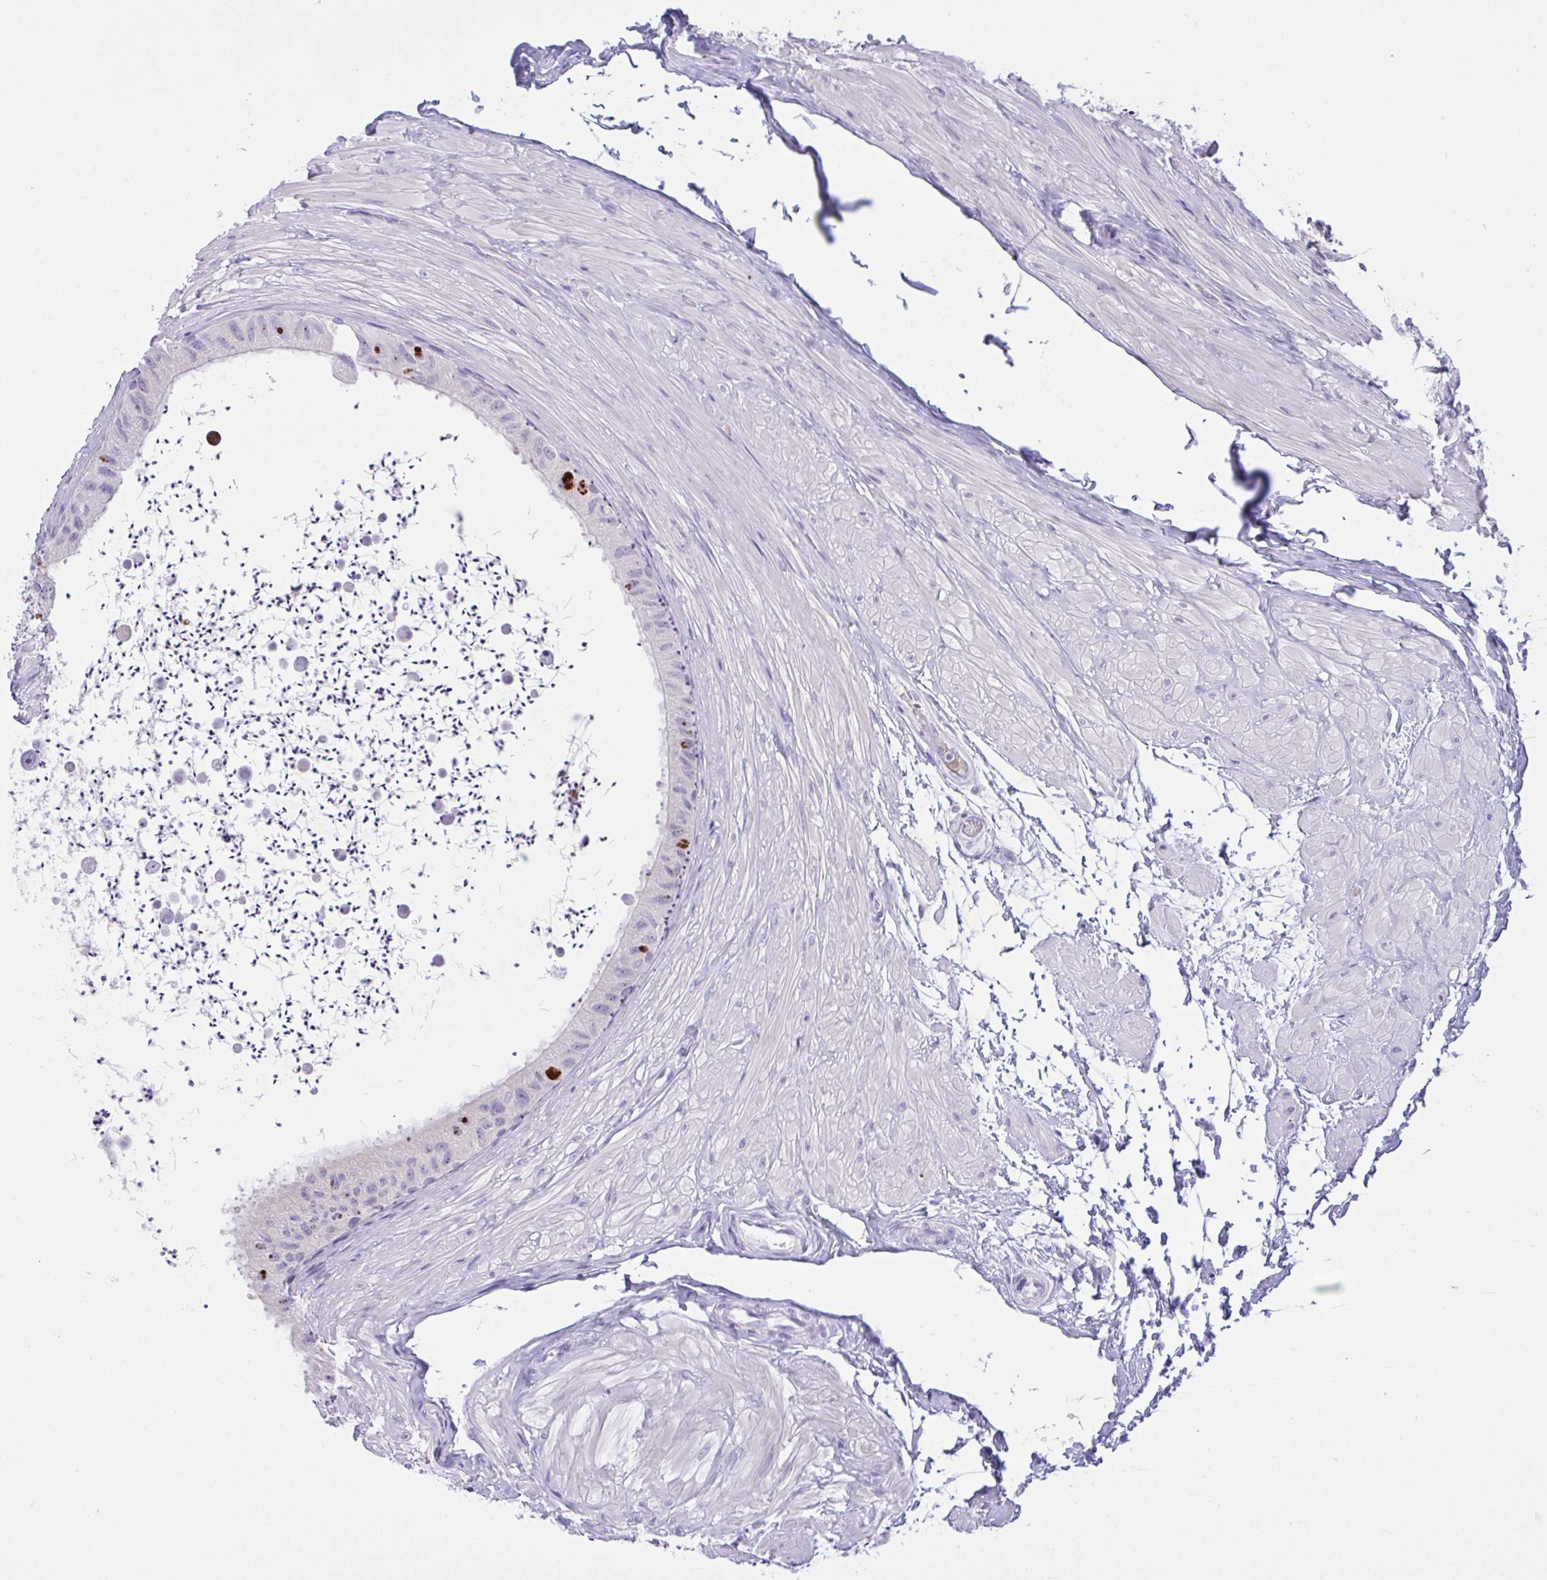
{"staining": {"intensity": "weak", "quantity": "<25%", "location": "cytoplasmic/membranous"}, "tissue": "epididymis", "cell_type": "Glandular cells", "image_type": "normal", "snomed": [{"axis": "morphology", "description": "Normal tissue, NOS"}, {"axis": "topography", "description": "Epididymis"}, {"axis": "topography", "description": "Peripheral nerve tissue"}], "caption": "This is an immunohistochemistry histopathology image of benign human epididymis. There is no staining in glandular cells.", "gene": "NCF1", "patient": {"sex": "male", "age": 32}}